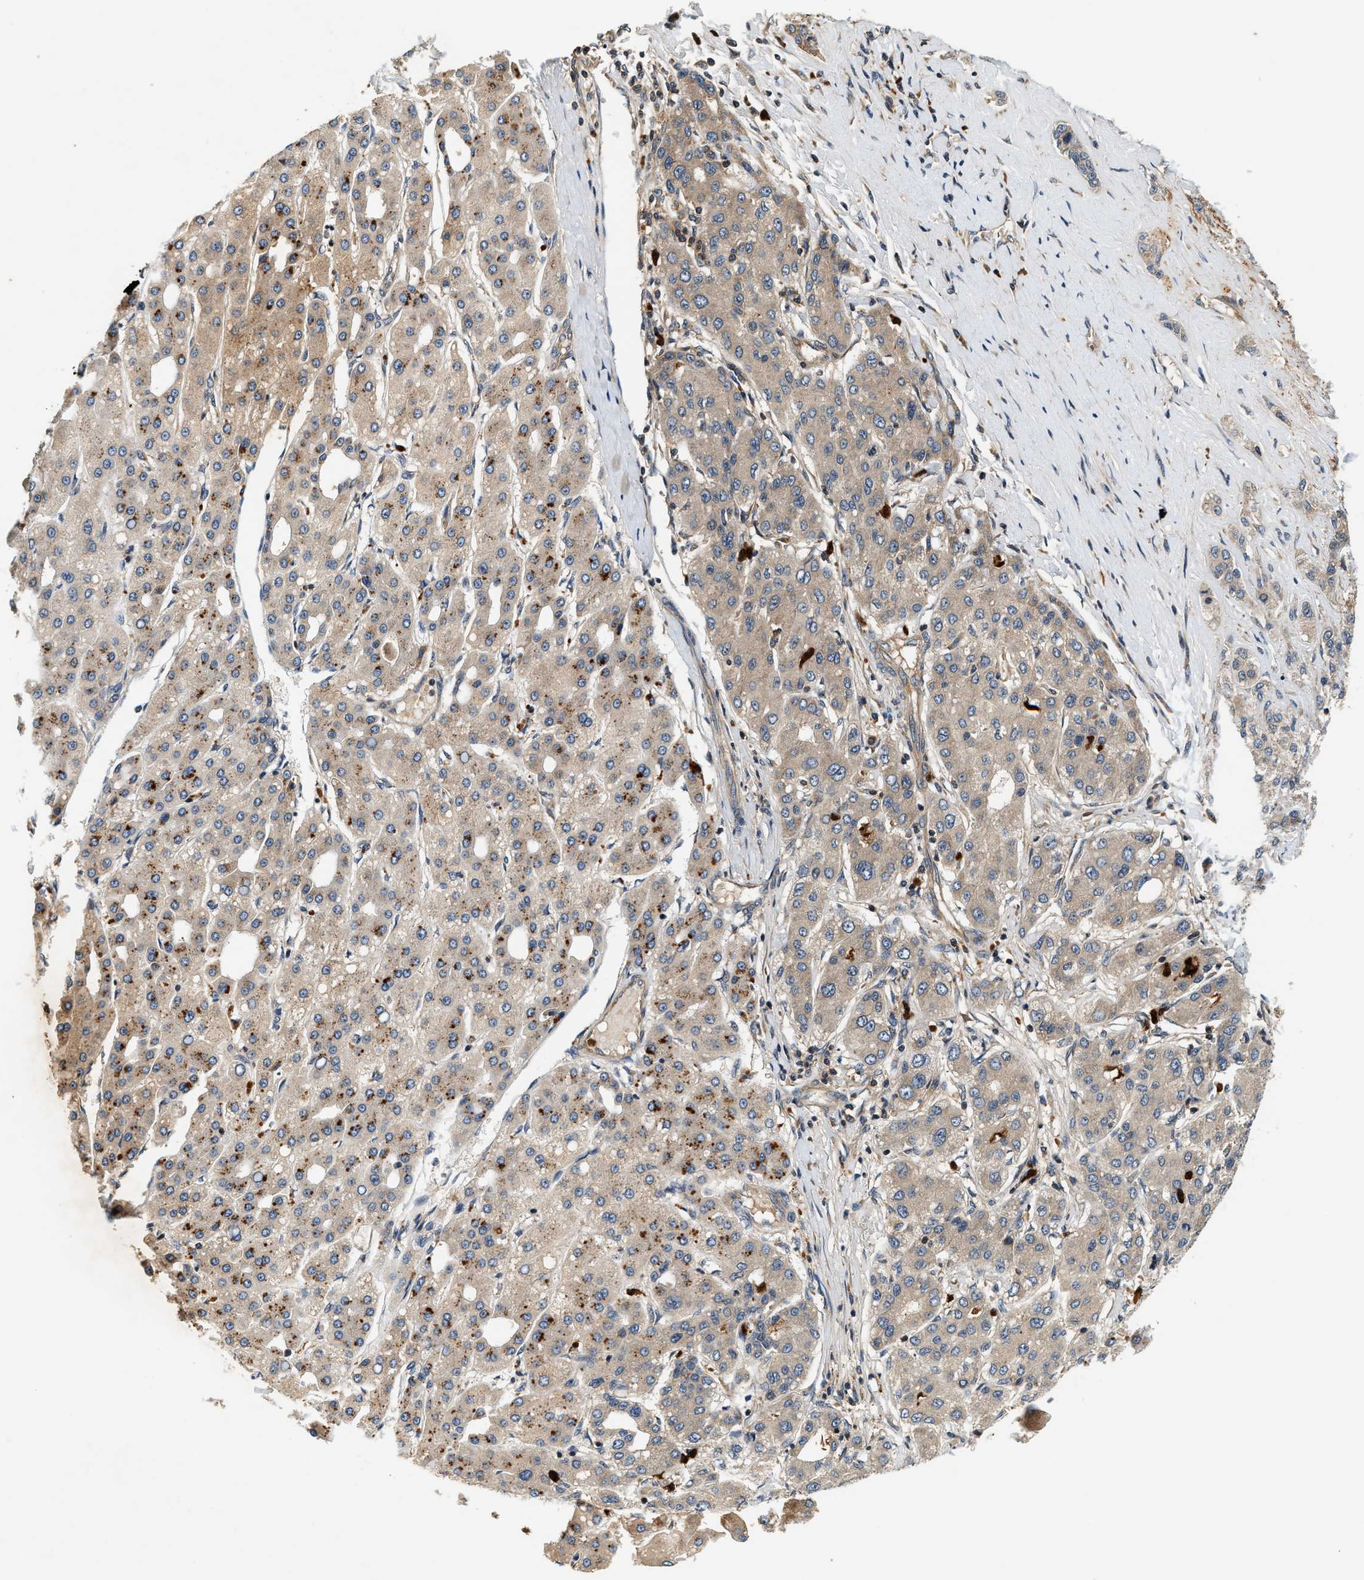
{"staining": {"intensity": "weak", "quantity": "25%-75%", "location": "cytoplasmic/membranous"}, "tissue": "liver cancer", "cell_type": "Tumor cells", "image_type": "cancer", "snomed": [{"axis": "morphology", "description": "Carcinoma, Hepatocellular, NOS"}, {"axis": "topography", "description": "Liver"}], "caption": "An image showing weak cytoplasmic/membranous positivity in about 25%-75% of tumor cells in hepatocellular carcinoma (liver), as visualized by brown immunohistochemical staining.", "gene": "SAMD9", "patient": {"sex": "male", "age": 65}}